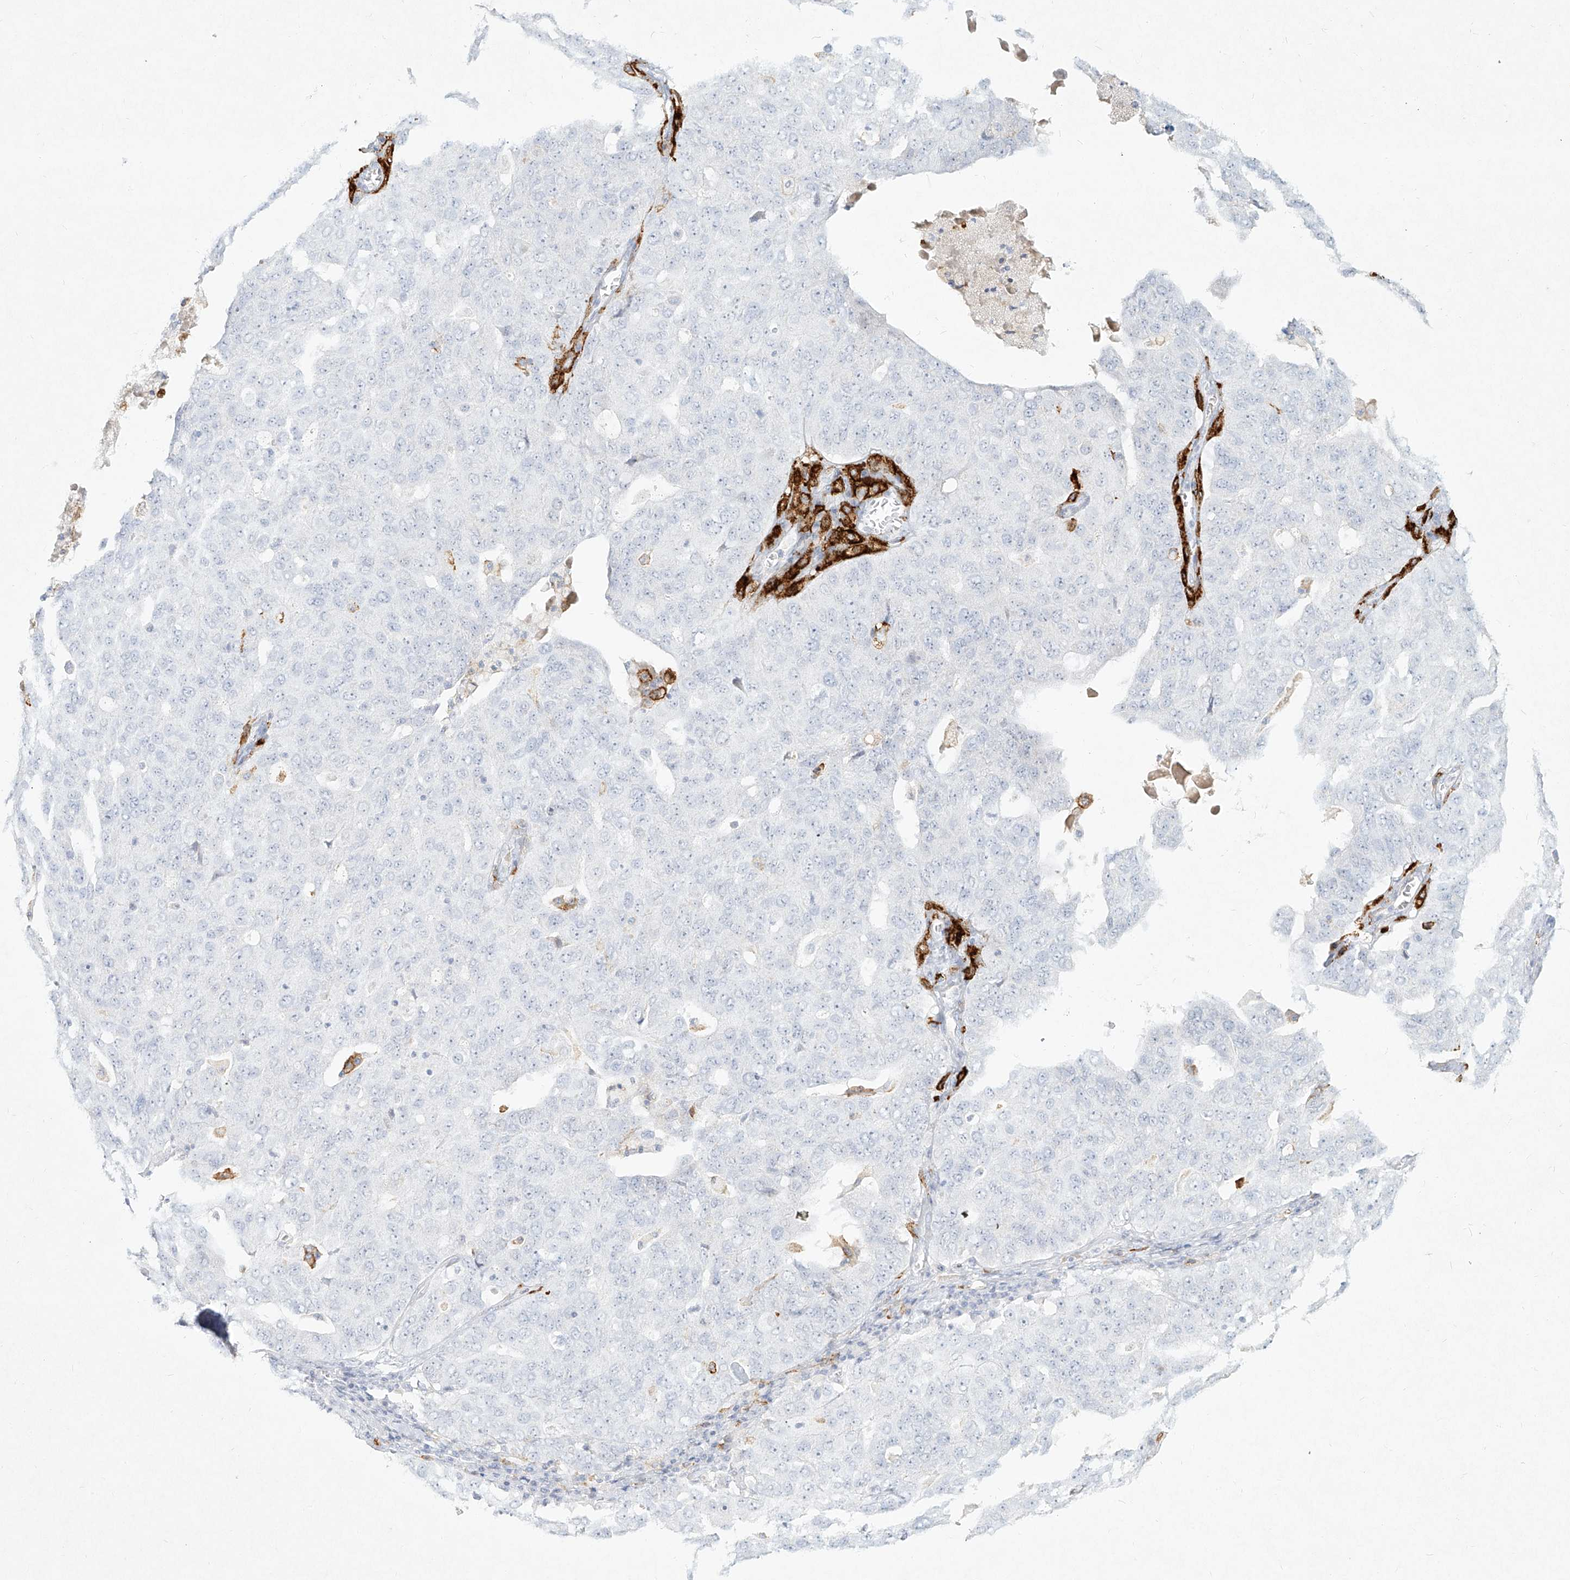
{"staining": {"intensity": "negative", "quantity": "none", "location": "none"}, "tissue": "ovarian cancer", "cell_type": "Tumor cells", "image_type": "cancer", "snomed": [{"axis": "morphology", "description": "Carcinoma, endometroid"}, {"axis": "topography", "description": "Ovary"}], "caption": "Tumor cells show no significant expression in ovarian cancer (endometroid carcinoma).", "gene": "CD209", "patient": {"sex": "female", "age": 62}}